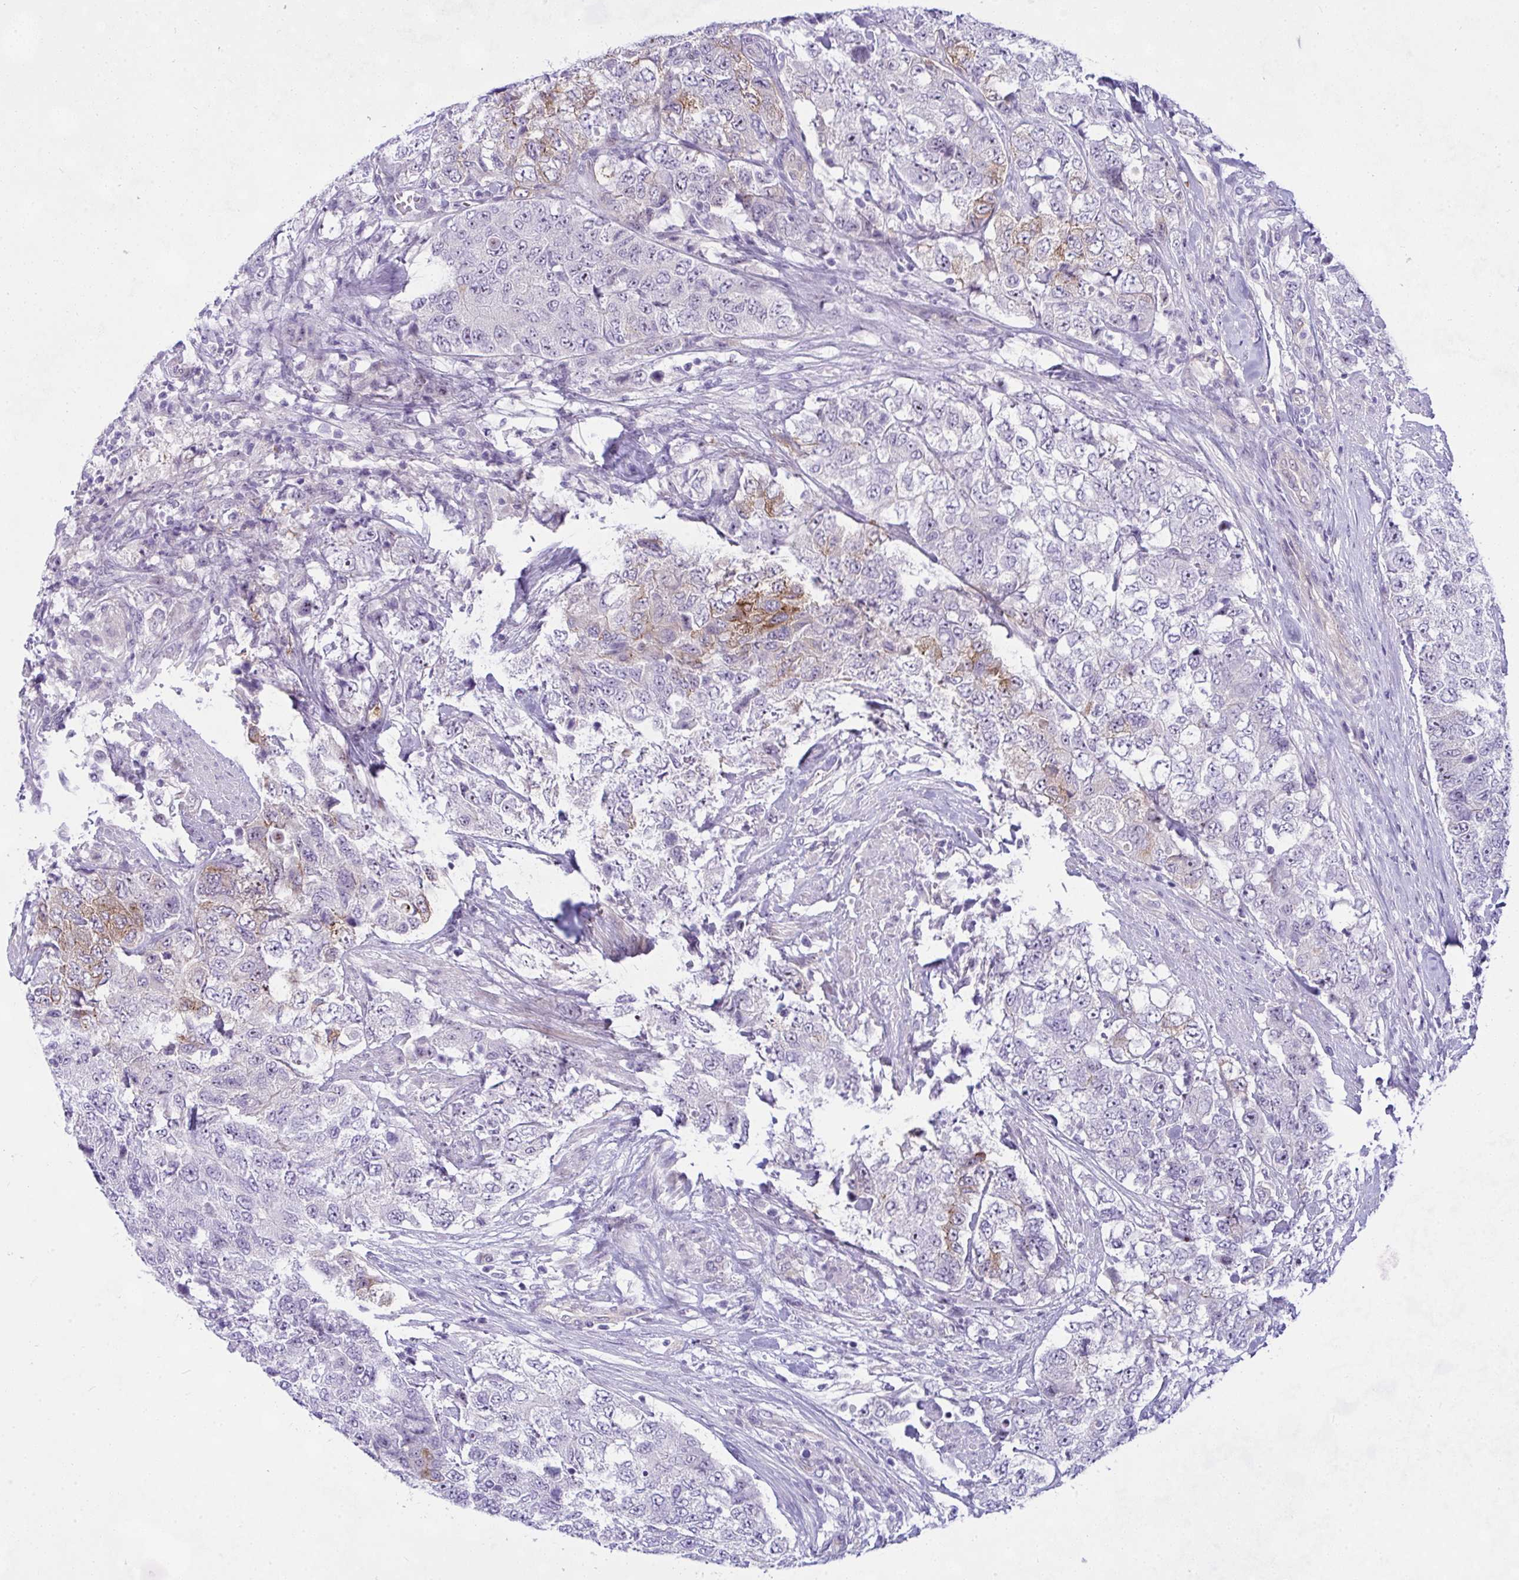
{"staining": {"intensity": "moderate", "quantity": "<25%", "location": "cytoplasmic/membranous"}, "tissue": "urothelial cancer", "cell_type": "Tumor cells", "image_type": "cancer", "snomed": [{"axis": "morphology", "description": "Urothelial carcinoma, High grade"}, {"axis": "topography", "description": "Urinary bladder"}], "caption": "An image of human urothelial cancer stained for a protein shows moderate cytoplasmic/membranous brown staining in tumor cells.", "gene": "NFXL1", "patient": {"sex": "female", "age": 78}}